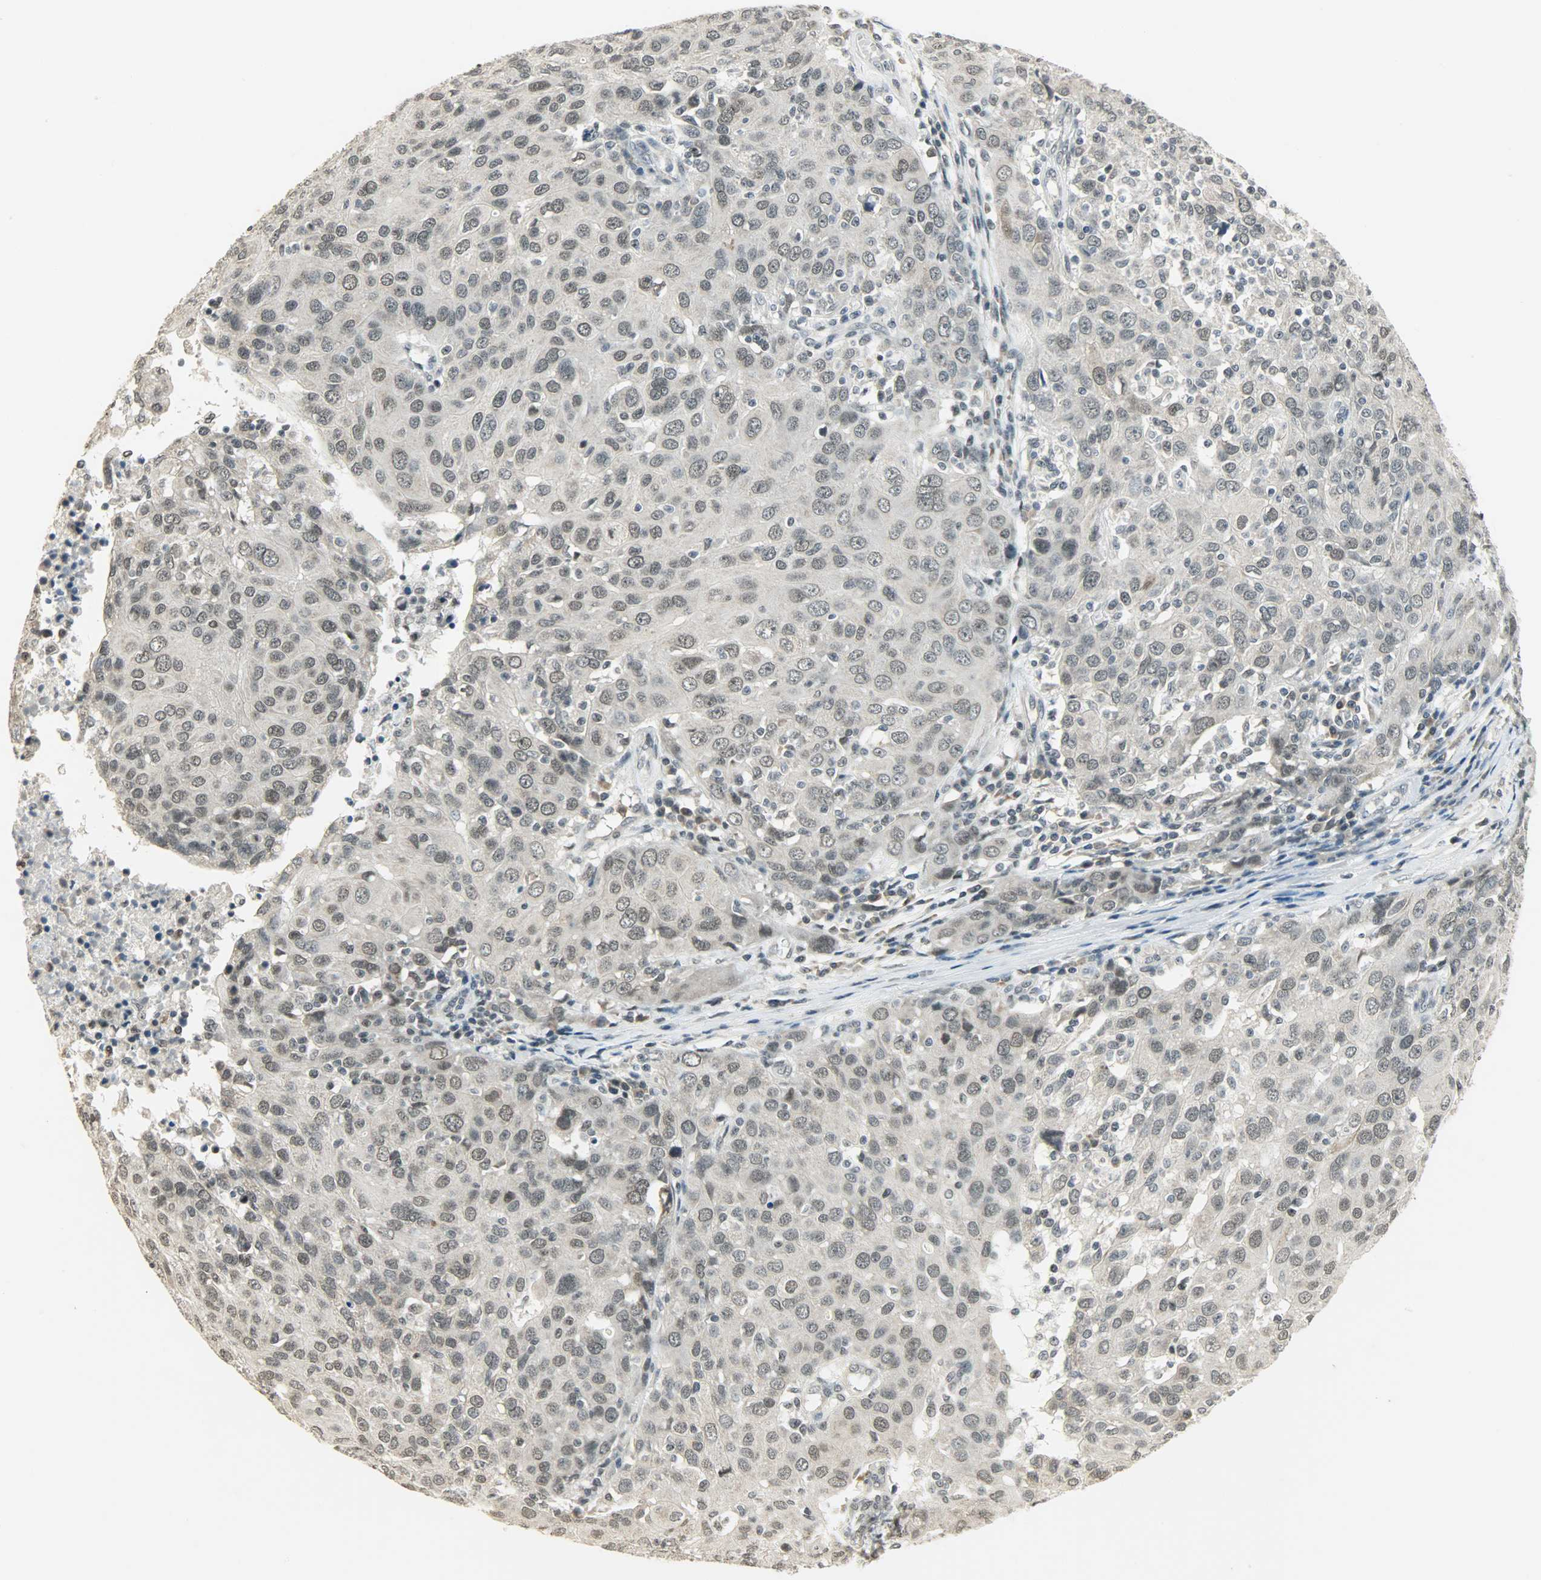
{"staining": {"intensity": "weak", "quantity": "<25%", "location": "nuclear"}, "tissue": "ovarian cancer", "cell_type": "Tumor cells", "image_type": "cancer", "snomed": [{"axis": "morphology", "description": "Carcinoma, endometroid"}, {"axis": "topography", "description": "Ovary"}], "caption": "This is an immunohistochemistry photomicrograph of human ovarian cancer (endometroid carcinoma). There is no positivity in tumor cells.", "gene": "SMARCA5", "patient": {"sex": "female", "age": 50}}